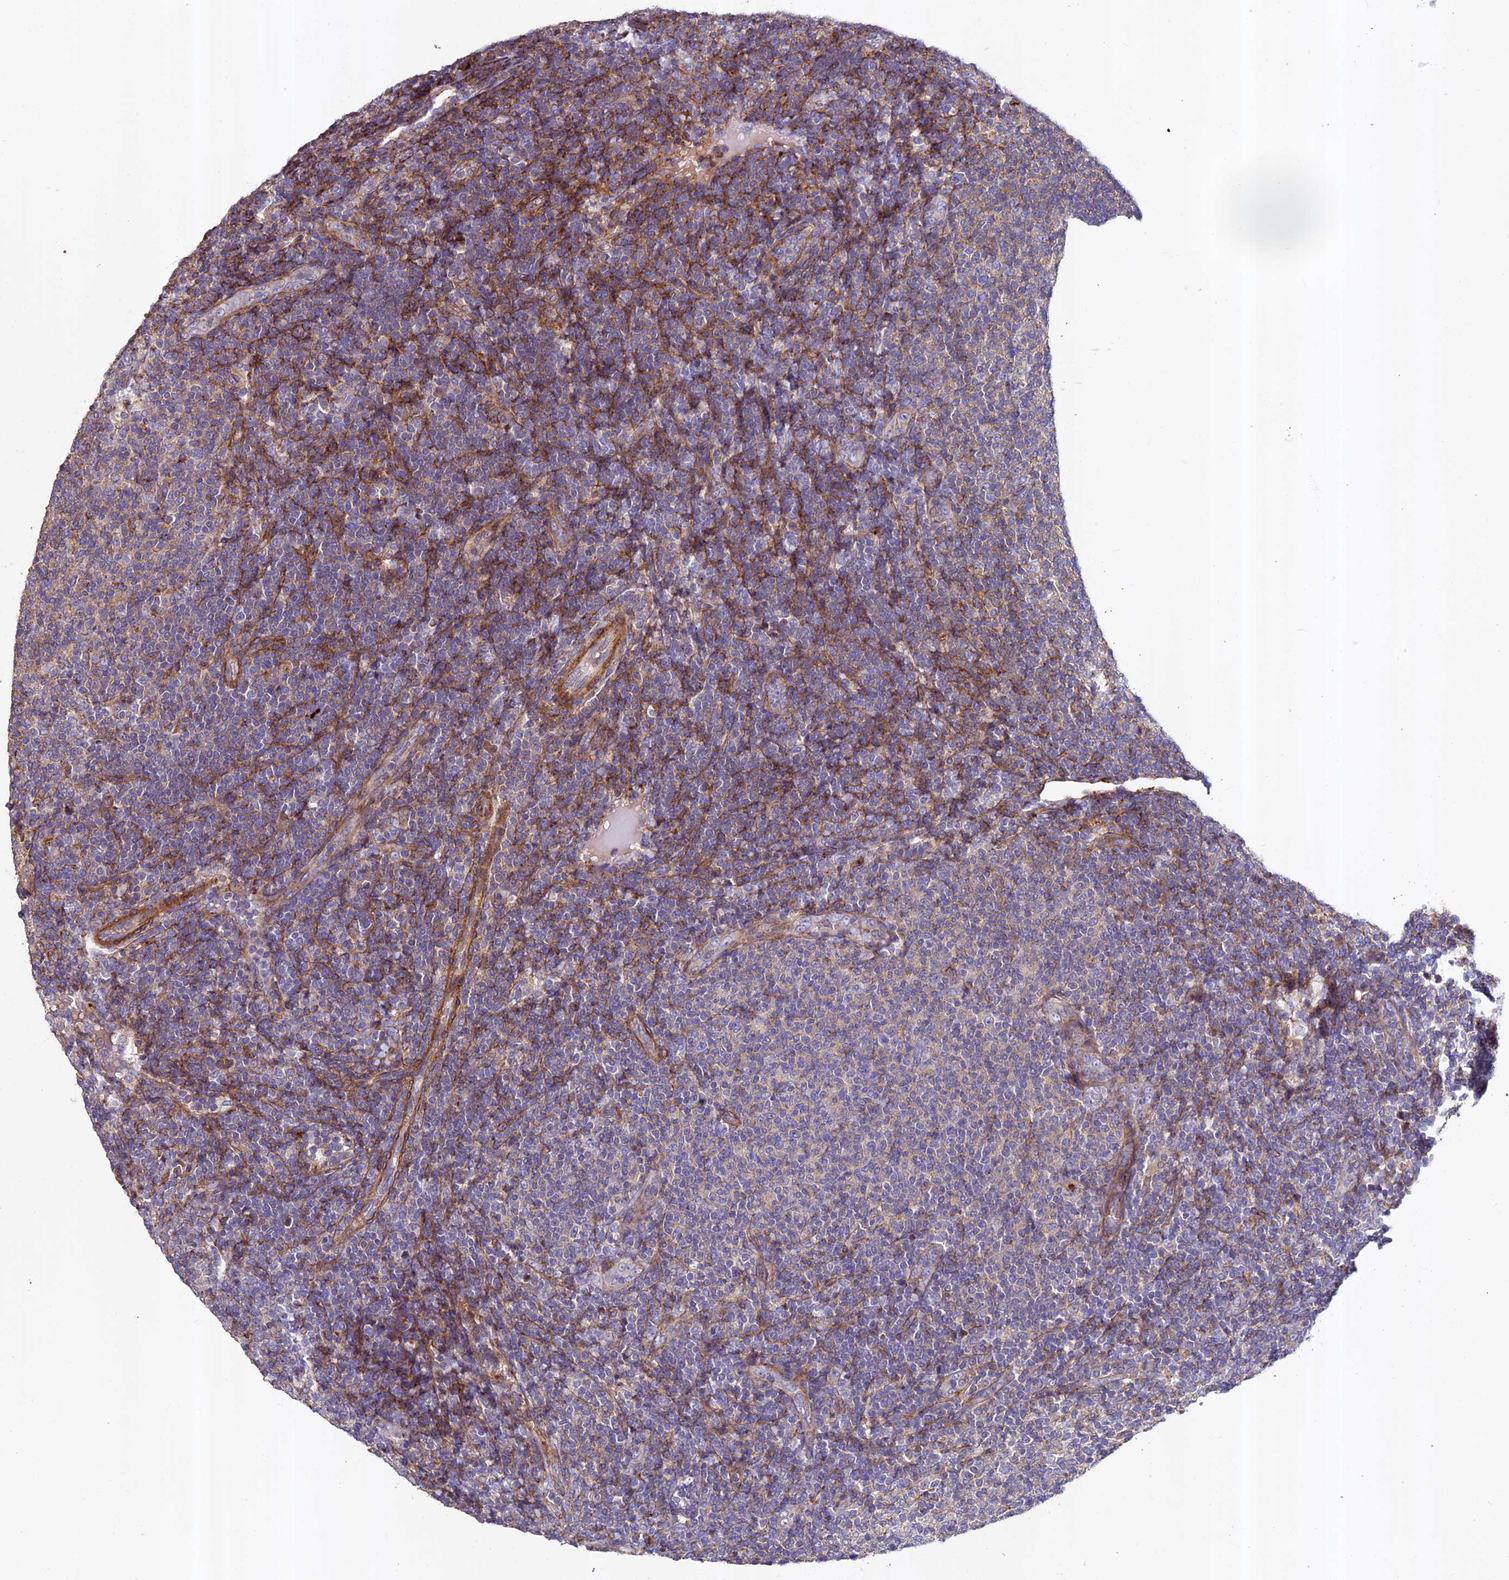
{"staining": {"intensity": "weak", "quantity": "<25%", "location": "cytoplasmic/membranous"}, "tissue": "lymphoma", "cell_type": "Tumor cells", "image_type": "cancer", "snomed": [{"axis": "morphology", "description": "Malignant lymphoma, non-Hodgkin's type, Low grade"}, {"axis": "topography", "description": "Lymph node"}], "caption": "A high-resolution photomicrograph shows IHC staining of lymphoma, which shows no significant expression in tumor cells. (DAB immunohistochemistry, high magnification).", "gene": "EVA1B", "patient": {"sex": "male", "age": 66}}